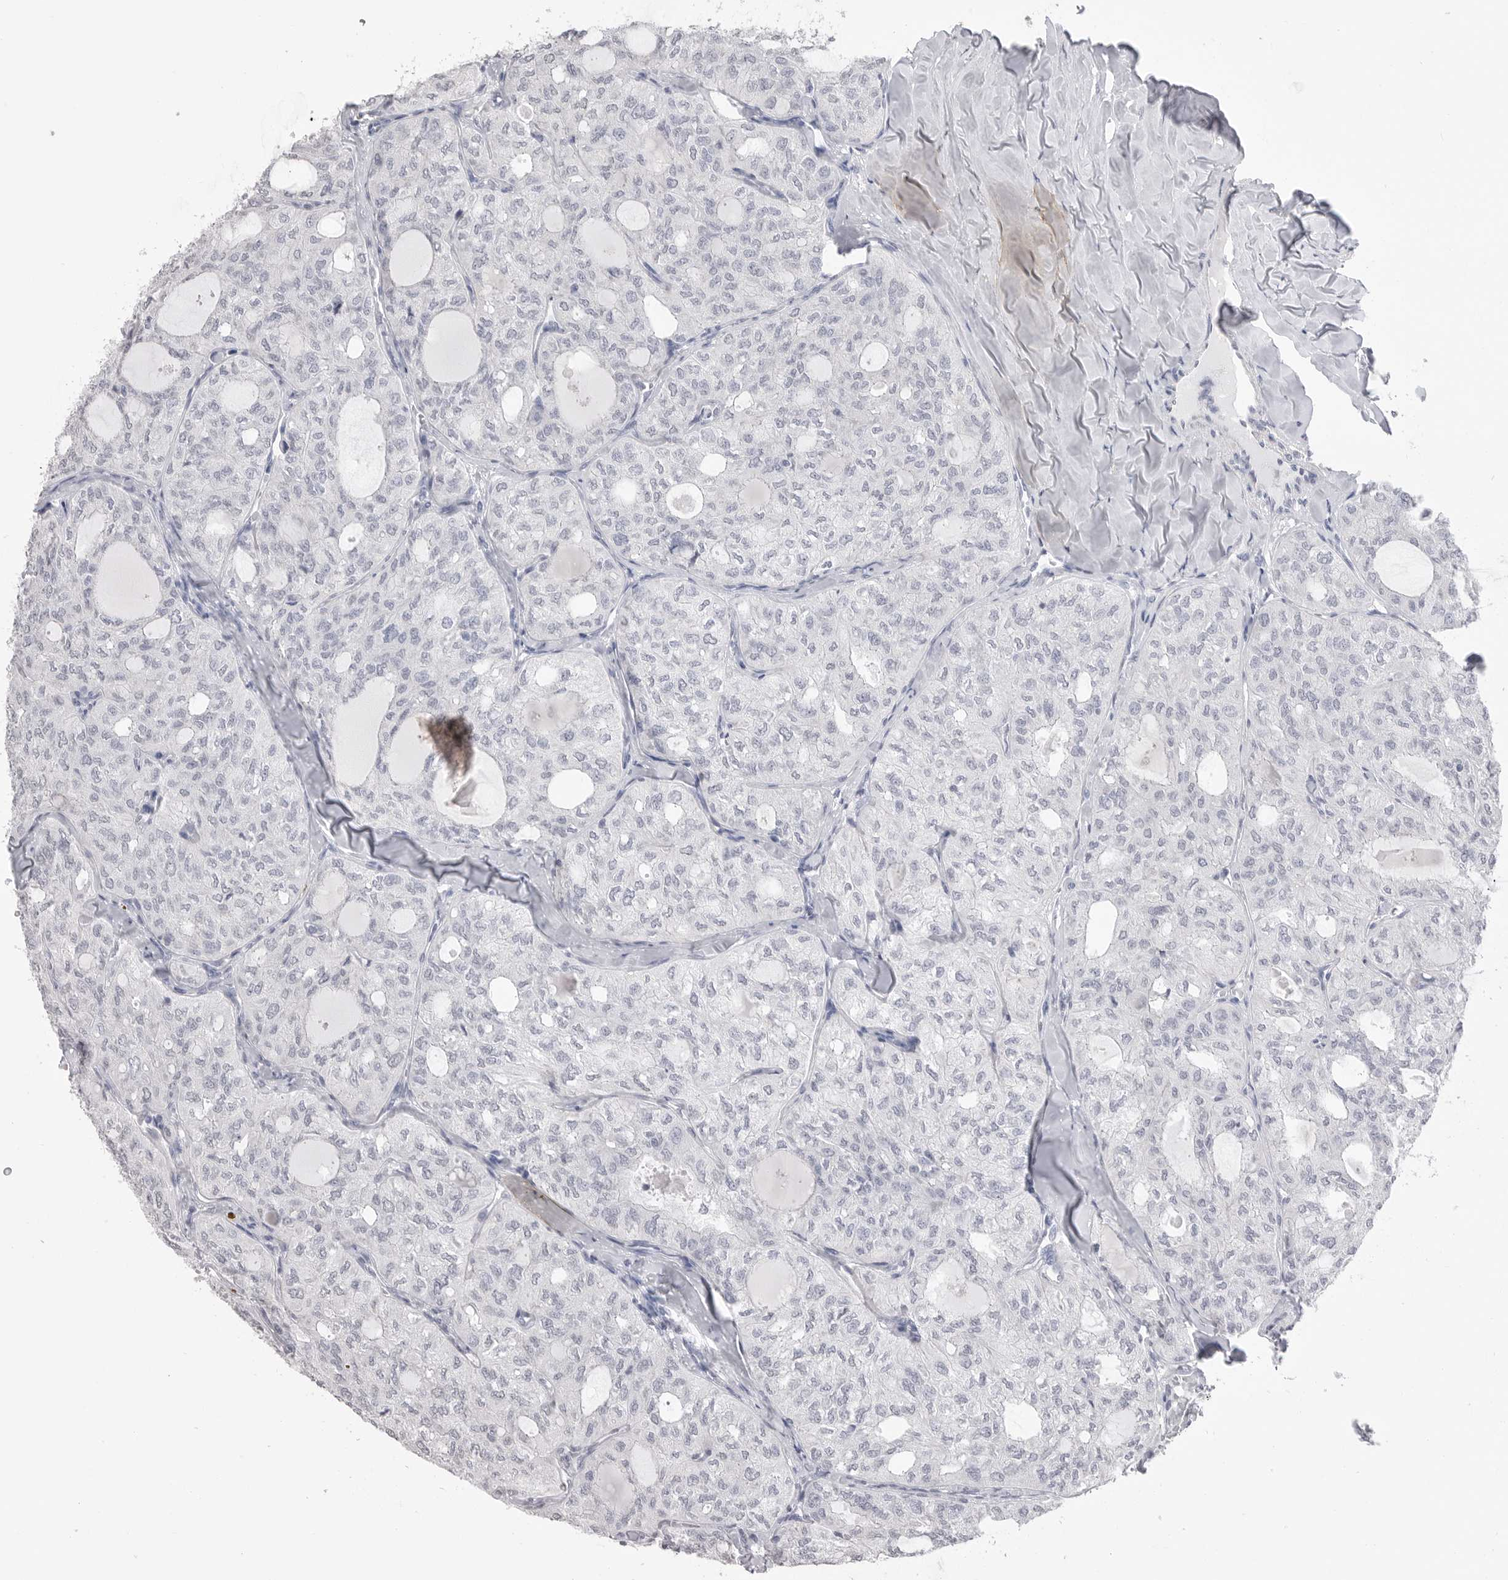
{"staining": {"intensity": "negative", "quantity": "none", "location": "none"}, "tissue": "thyroid cancer", "cell_type": "Tumor cells", "image_type": "cancer", "snomed": [{"axis": "morphology", "description": "Follicular adenoma carcinoma, NOS"}, {"axis": "topography", "description": "Thyroid gland"}], "caption": "There is no significant staining in tumor cells of thyroid cancer (follicular adenoma carcinoma).", "gene": "ICAM5", "patient": {"sex": "male", "age": 75}}